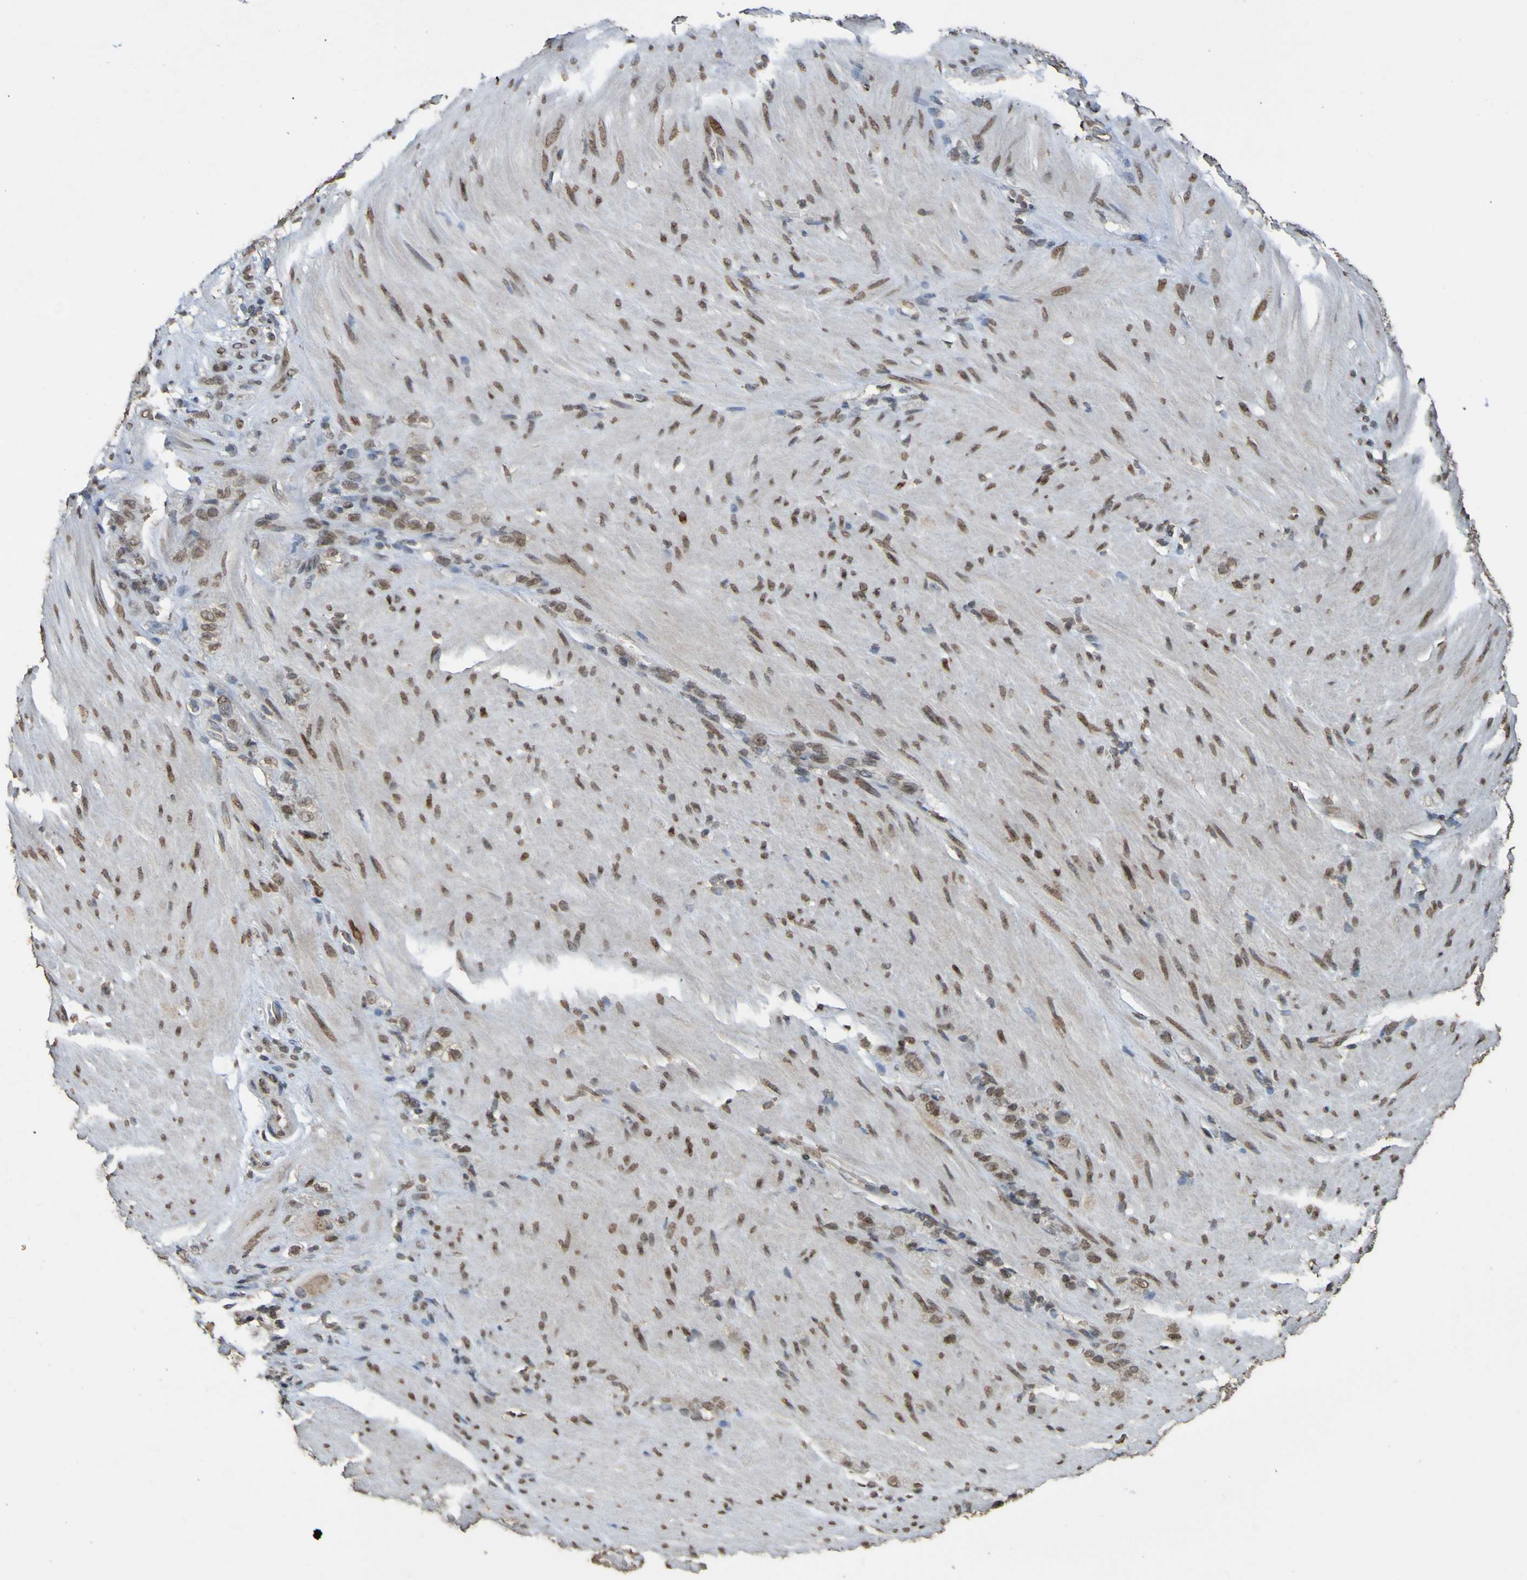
{"staining": {"intensity": "weak", "quantity": ">75%", "location": "nuclear"}, "tissue": "stomach cancer", "cell_type": "Tumor cells", "image_type": "cancer", "snomed": [{"axis": "morphology", "description": "Adenocarcinoma, NOS"}, {"axis": "topography", "description": "Stomach"}], "caption": "Adenocarcinoma (stomach) stained with a protein marker shows weak staining in tumor cells.", "gene": "ALKBH2", "patient": {"sex": "male", "age": 82}}